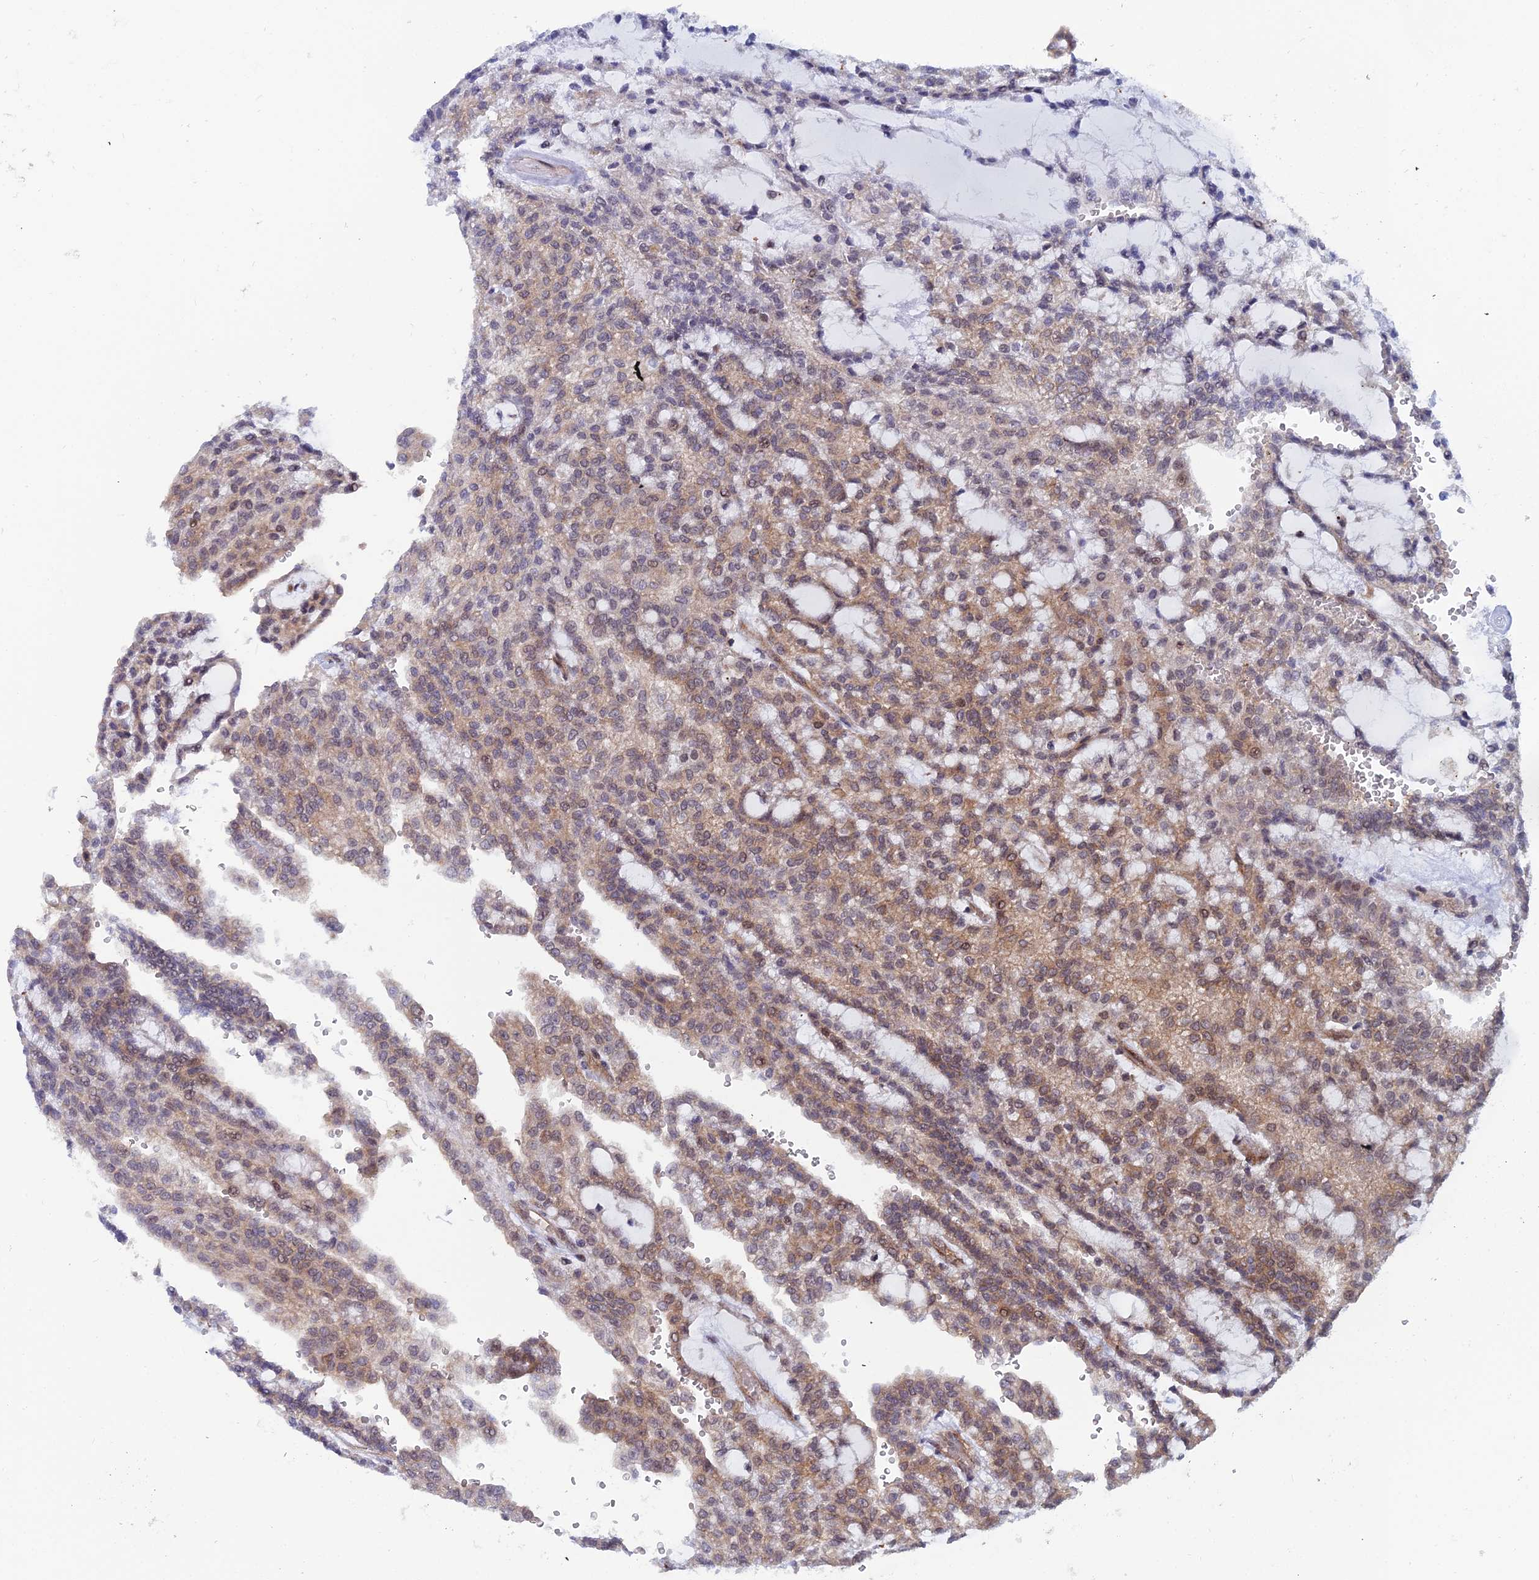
{"staining": {"intensity": "moderate", "quantity": ">75%", "location": "cytoplasmic/membranous,nuclear"}, "tissue": "renal cancer", "cell_type": "Tumor cells", "image_type": "cancer", "snomed": [{"axis": "morphology", "description": "Adenocarcinoma, NOS"}, {"axis": "topography", "description": "Kidney"}], "caption": "Renal cancer was stained to show a protein in brown. There is medium levels of moderate cytoplasmic/membranous and nuclear staining in approximately >75% of tumor cells.", "gene": "IGBP1", "patient": {"sex": "male", "age": 63}}